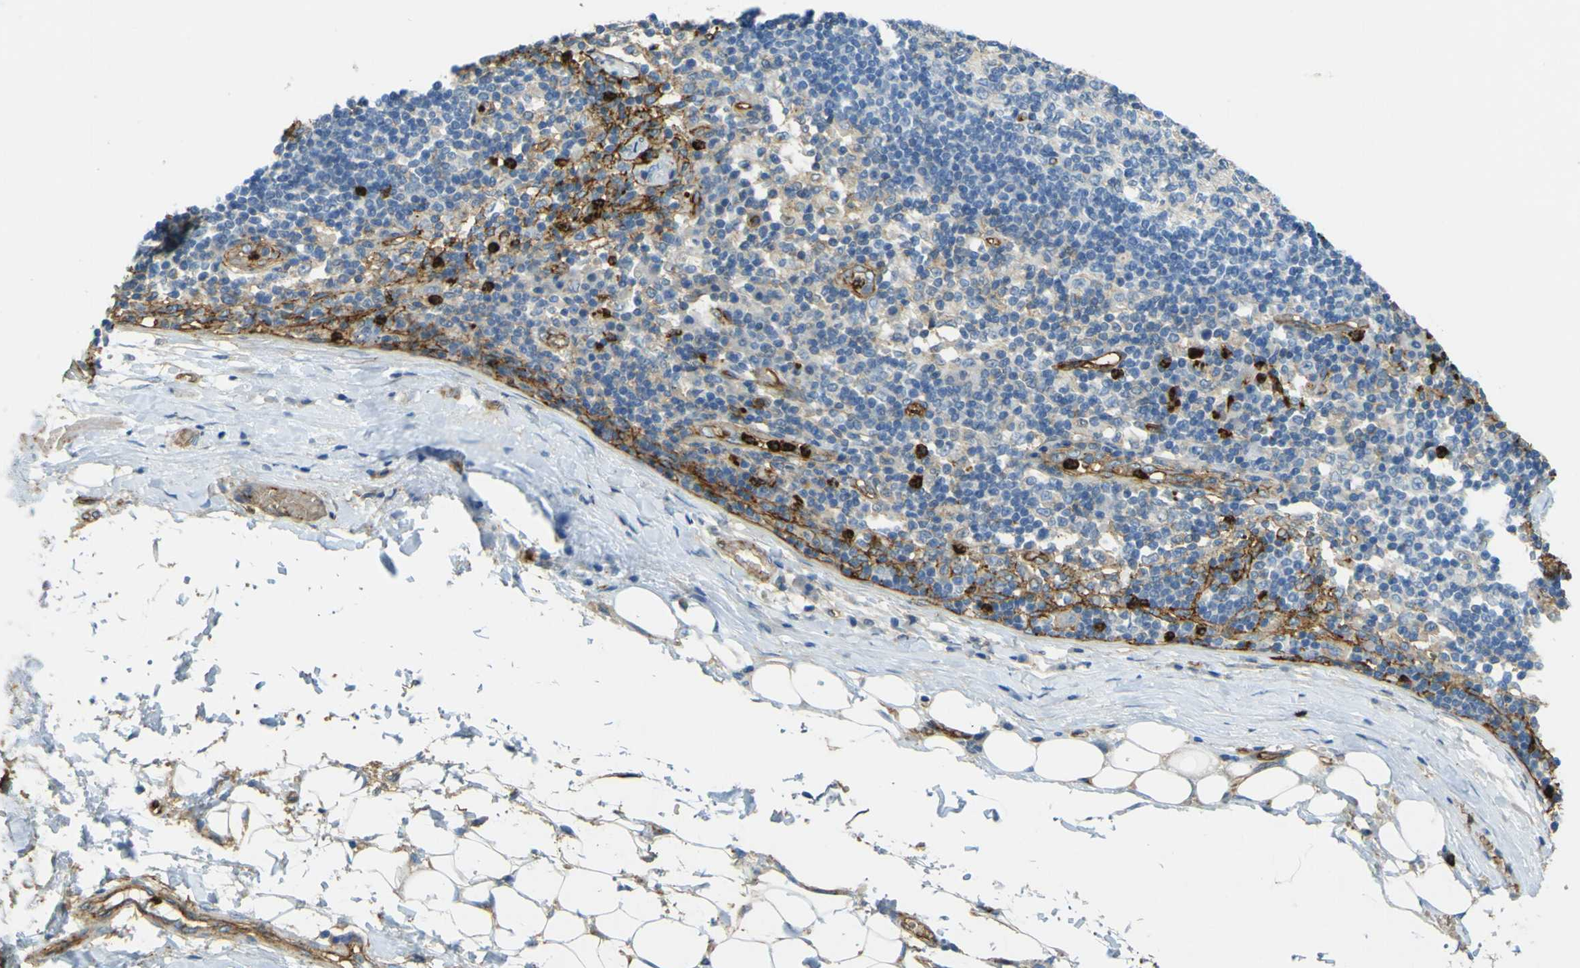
{"staining": {"intensity": "negative", "quantity": "none", "location": "none"}, "tissue": "adipose tissue", "cell_type": "Adipocytes", "image_type": "normal", "snomed": [{"axis": "morphology", "description": "Normal tissue, NOS"}, {"axis": "morphology", "description": "Adenocarcinoma, NOS"}, {"axis": "topography", "description": "Esophagus"}], "caption": "This is an immunohistochemistry histopathology image of unremarkable human adipose tissue. There is no staining in adipocytes.", "gene": "PLXDC1", "patient": {"sex": "male", "age": 62}}